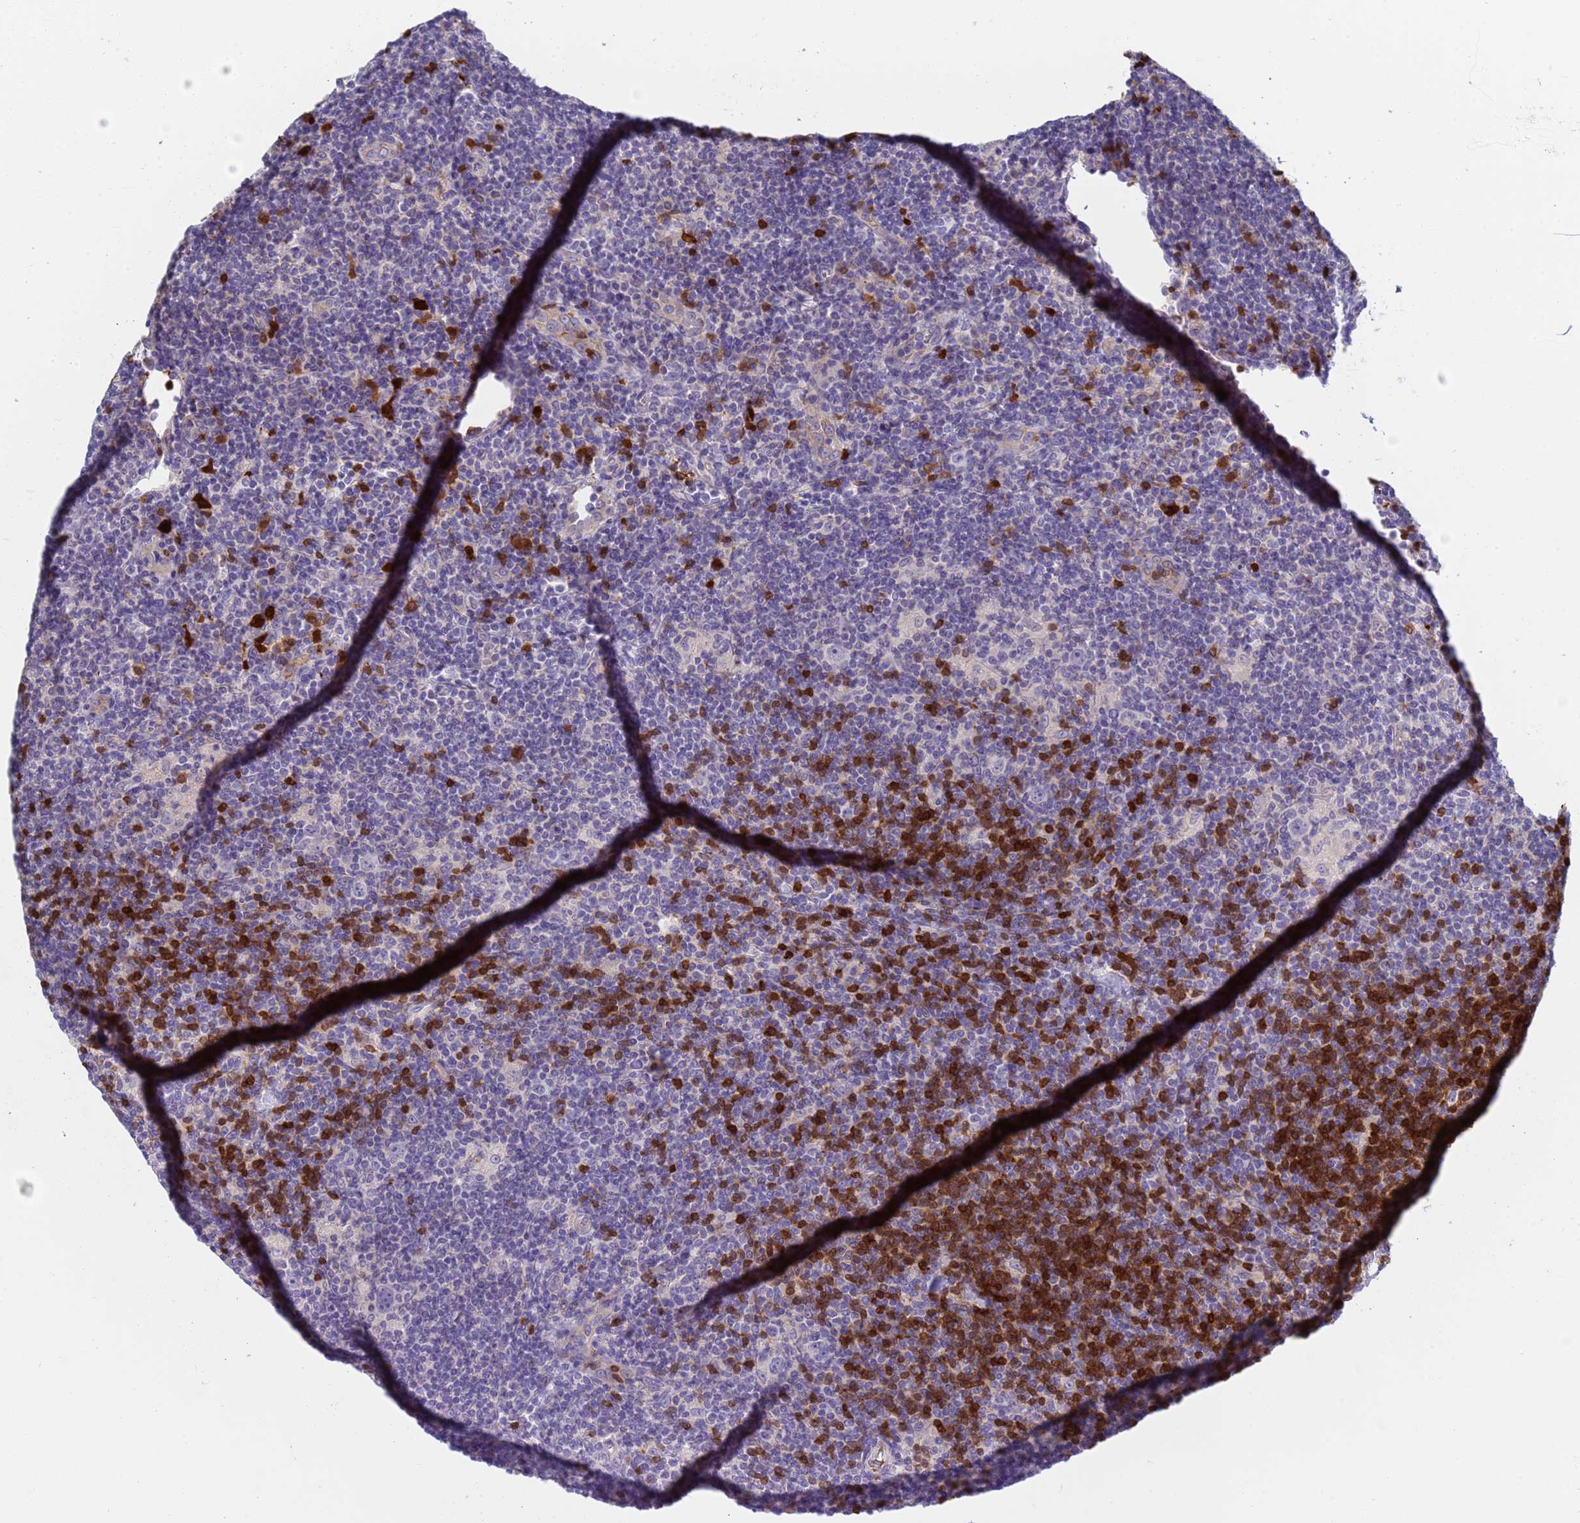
{"staining": {"intensity": "negative", "quantity": "none", "location": "none"}, "tissue": "lymphoma", "cell_type": "Tumor cells", "image_type": "cancer", "snomed": [{"axis": "morphology", "description": "Hodgkin's disease, NOS"}, {"axis": "topography", "description": "Lymph node"}], "caption": "The image exhibits no staining of tumor cells in Hodgkin's disease. (DAB (3,3'-diaminobenzidine) immunohistochemistry visualized using brightfield microscopy, high magnification).", "gene": "C4orf46", "patient": {"sex": "female", "age": 57}}